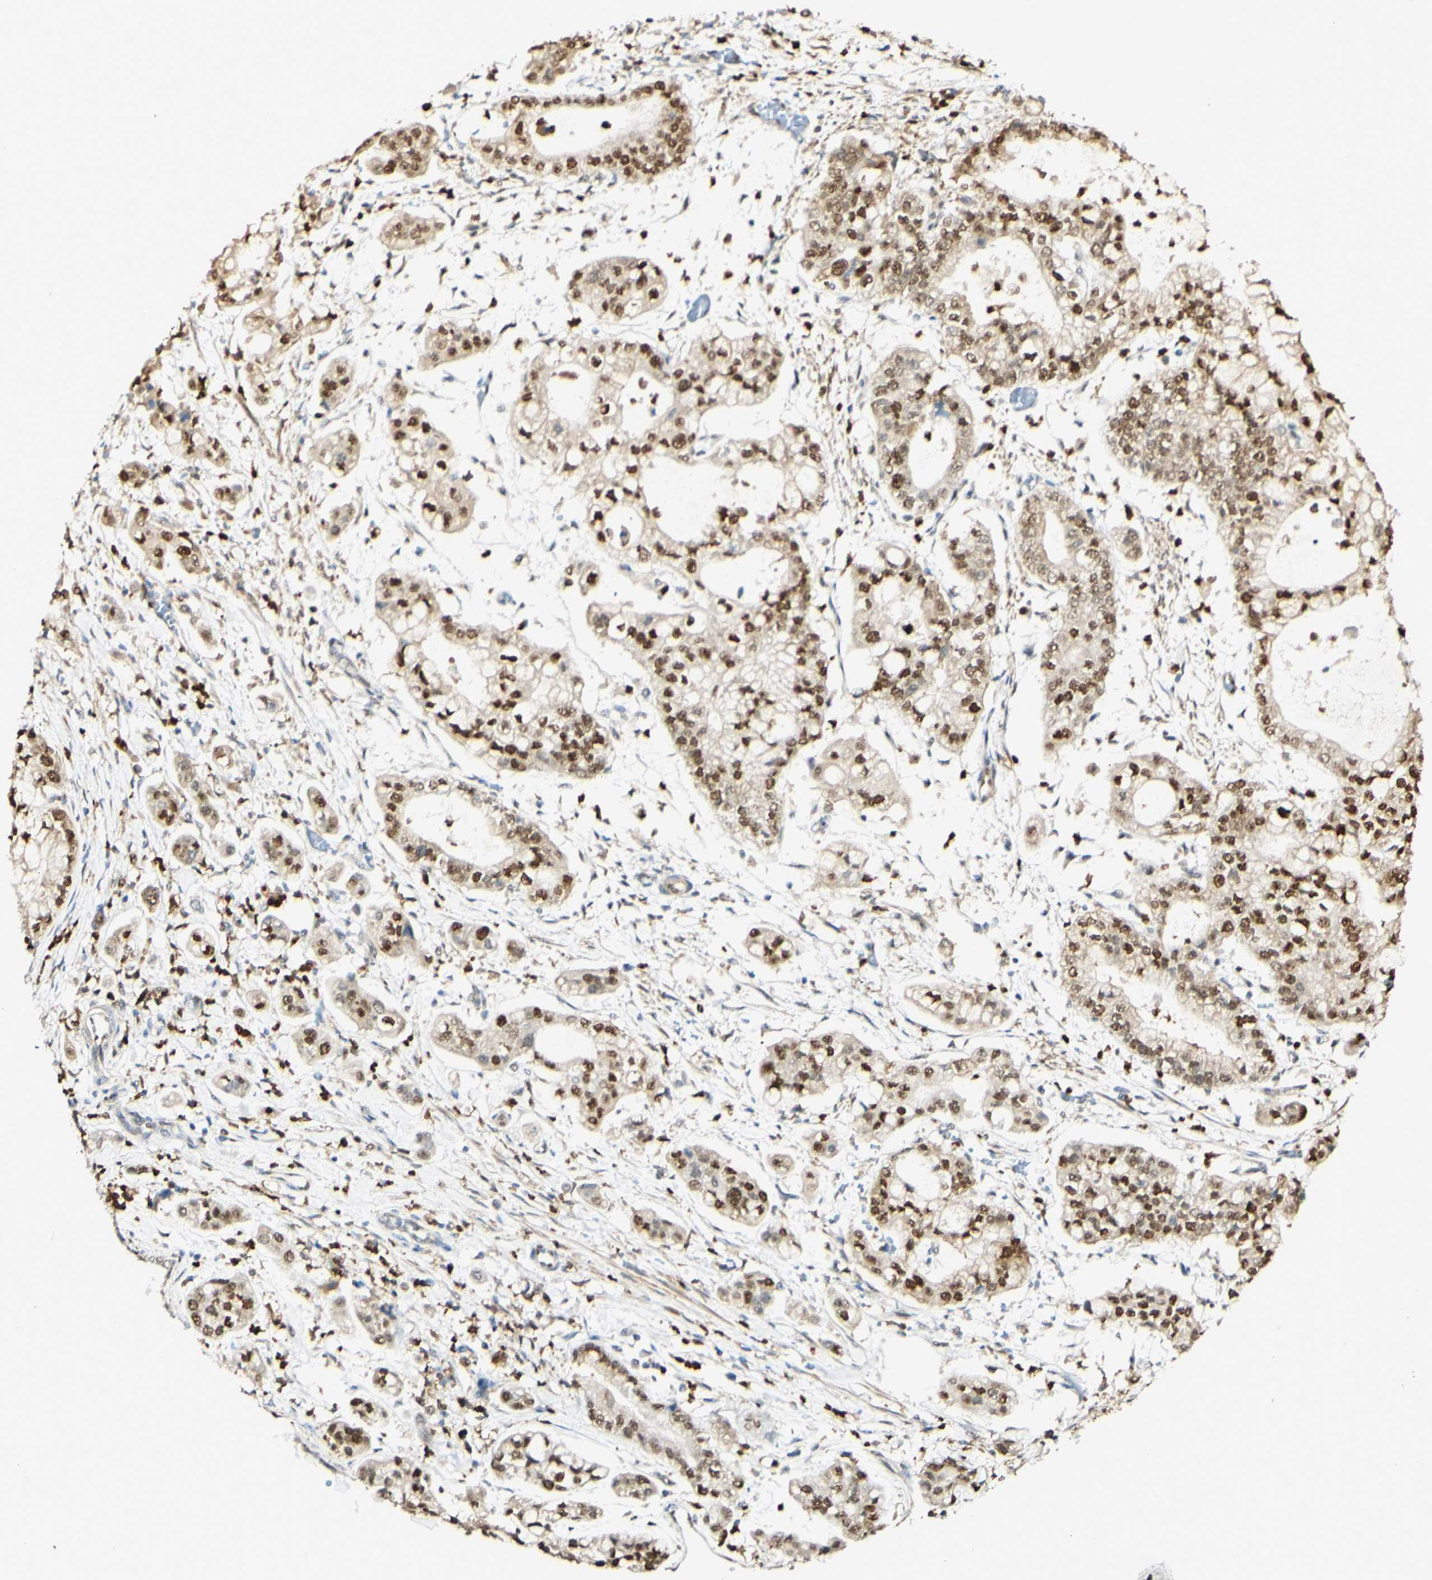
{"staining": {"intensity": "strong", "quantity": ">75%", "location": "cytoplasmic/membranous,nuclear"}, "tissue": "stomach cancer", "cell_type": "Tumor cells", "image_type": "cancer", "snomed": [{"axis": "morphology", "description": "Adenocarcinoma, NOS"}, {"axis": "topography", "description": "Stomach"}], "caption": "Stomach cancer stained with immunohistochemistry (IHC) demonstrates strong cytoplasmic/membranous and nuclear positivity in approximately >75% of tumor cells.", "gene": "MAP3K4", "patient": {"sex": "male", "age": 76}}